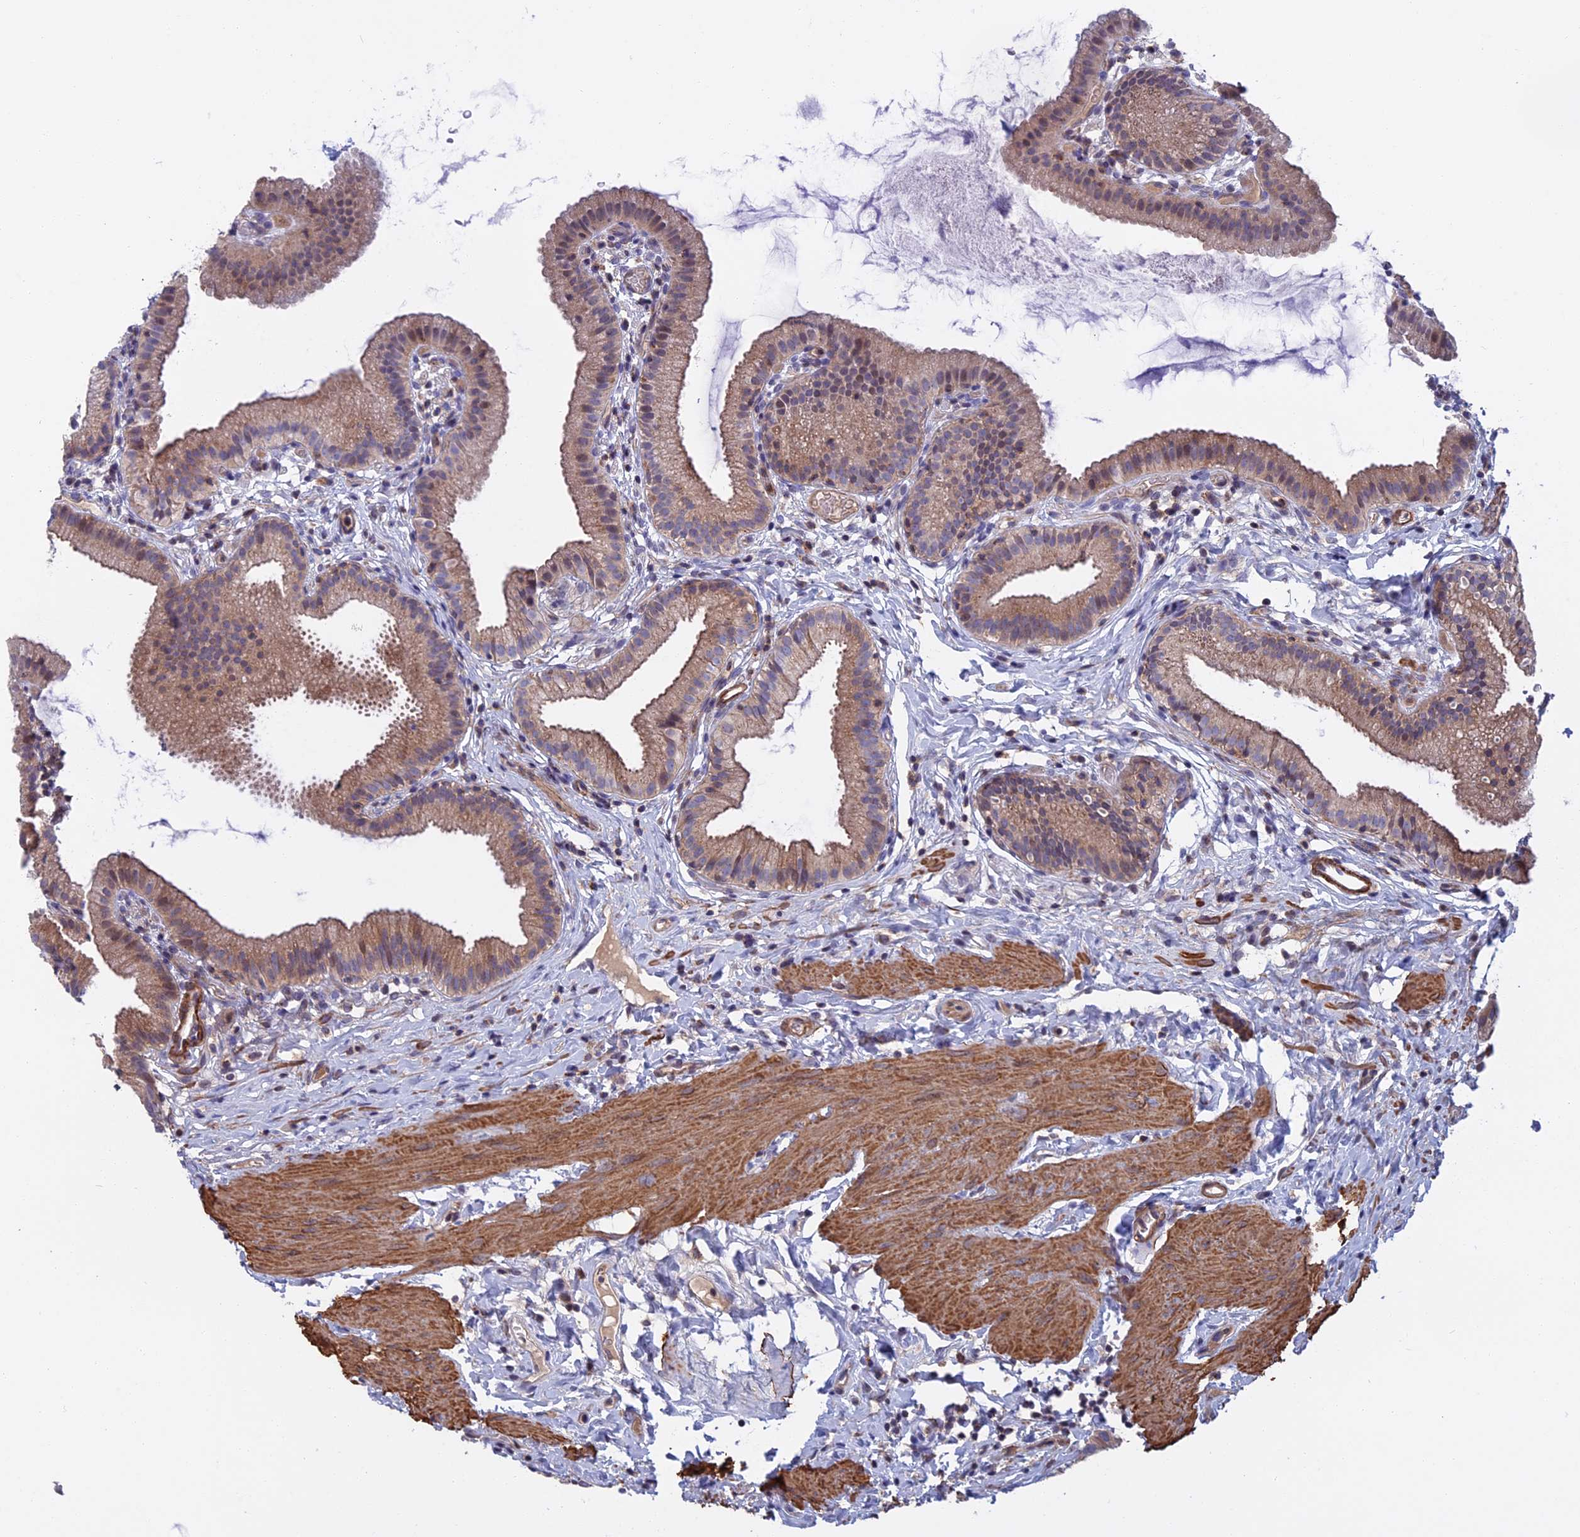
{"staining": {"intensity": "moderate", "quantity": ">75%", "location": "cytoplasmic/membranous"}, "tissue": "gallbladder", "cell_type": "Glandular cells", "image_type": "normal", "snomed": [{"axis": "morphology", "description": "Normal tissue, NOS"}, {"axis": "topography", "description": "Gallbladder"}], "caption": "Gallbladder stained with DAB (3,3'-diaminobenzidine) IHC reveals medium levels of moderate cytoplasmic/membranous staining in about >75% of glandular cells. (DAB IHC with brightfield microscopy, high magnification).", "gene": "LYPD5", "patient": {"sex": "female", "age": 46}}